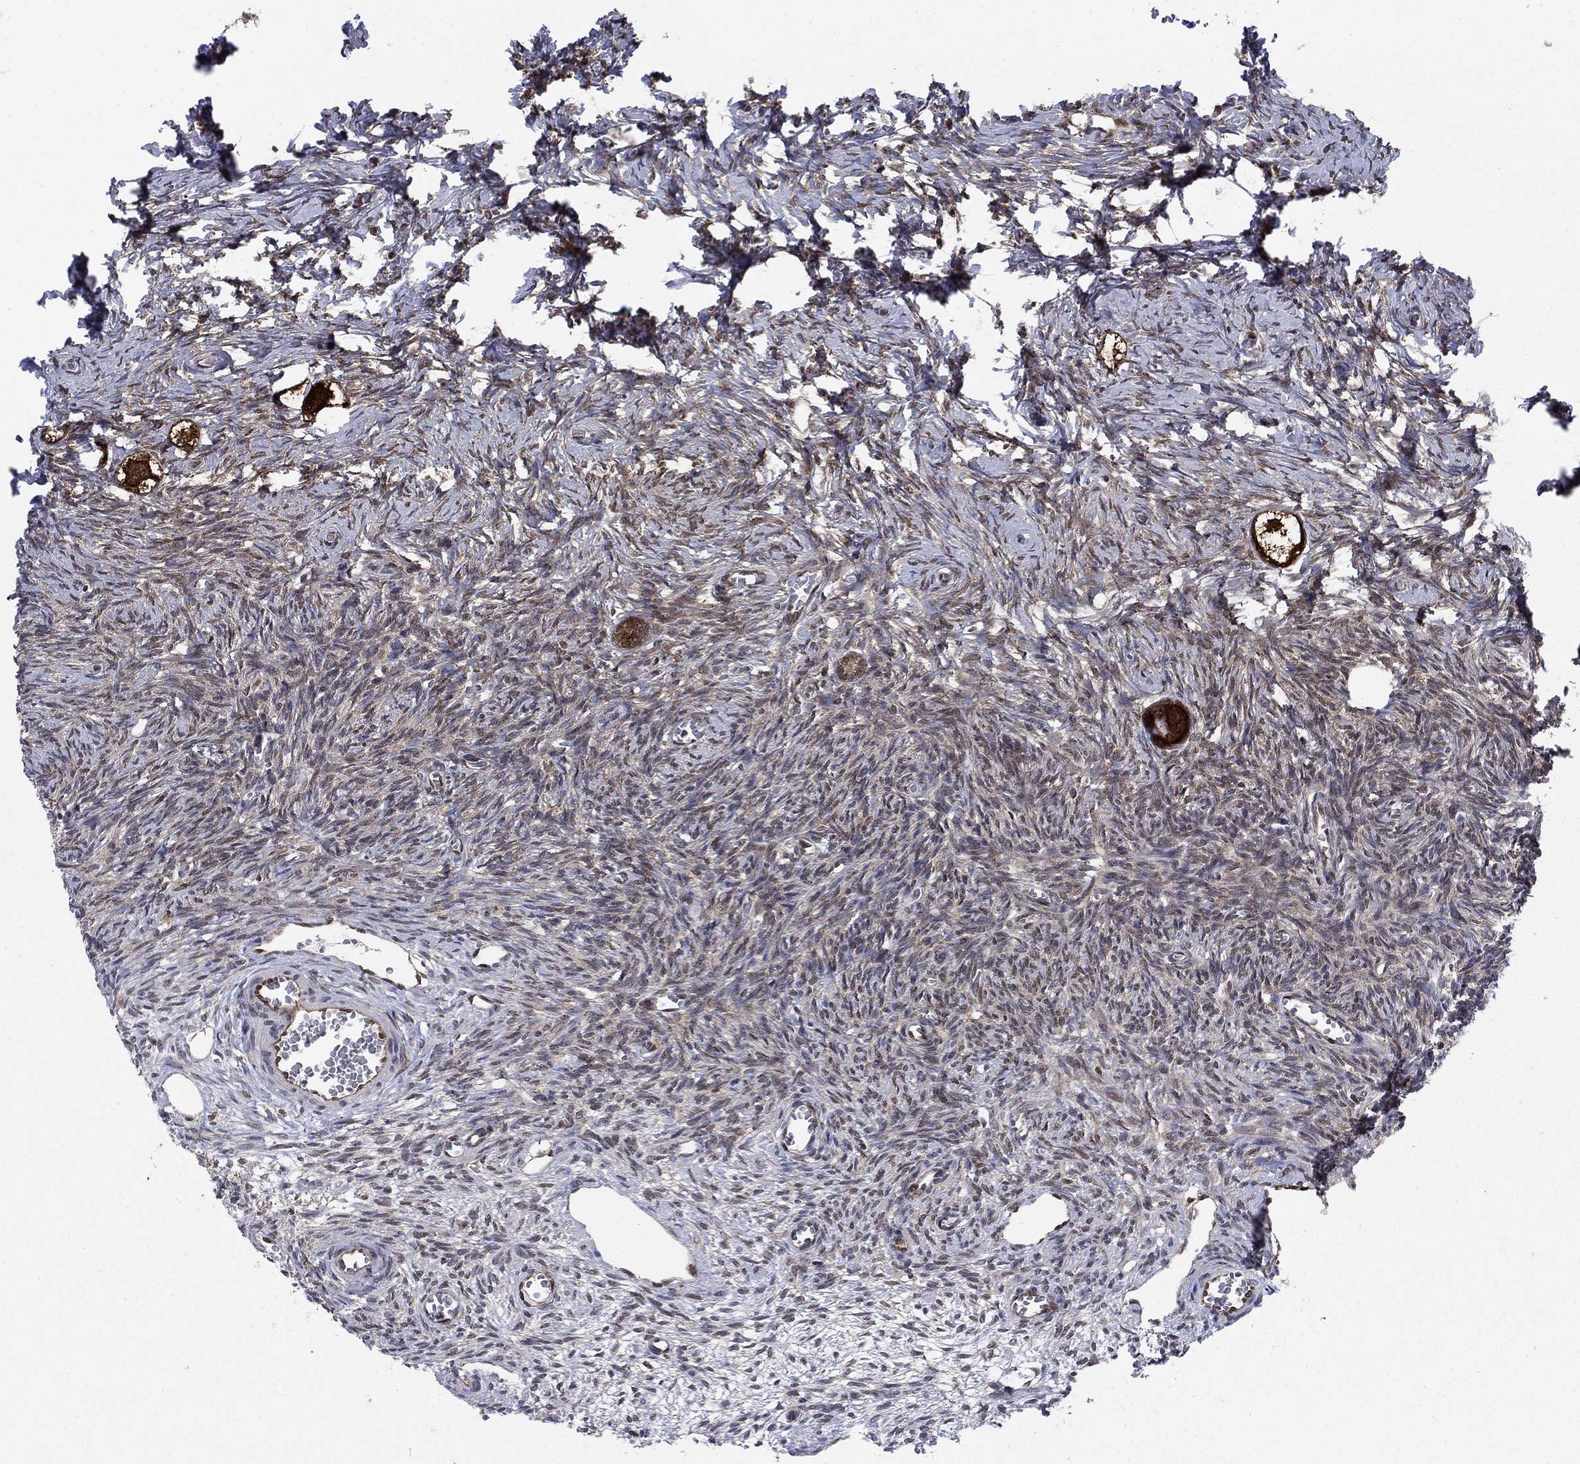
{"staining": {"intensity": "strong", "quantity": ">75%", "location": "cytoplasmic/membranous,nuclear"}, "tissue": "ovary", "cell_type": "Follicle cells", "image_type": "normal", "snomed": [{"axis": "morphology", "description": "Normal tissue, NOS"}, {"axis": "topography", "description": "Ovary"}], "caption": "Immunohistochemistry (IHC) micrograph of unremarkable ovary stained for a protein (brown), which shows high levels of strong cytoplasmic/membranous,nuclear staining in approximately >75% of follicle cells.", "gene": "DNAJA1", "patient": {"sex": "female", "age": 27}}